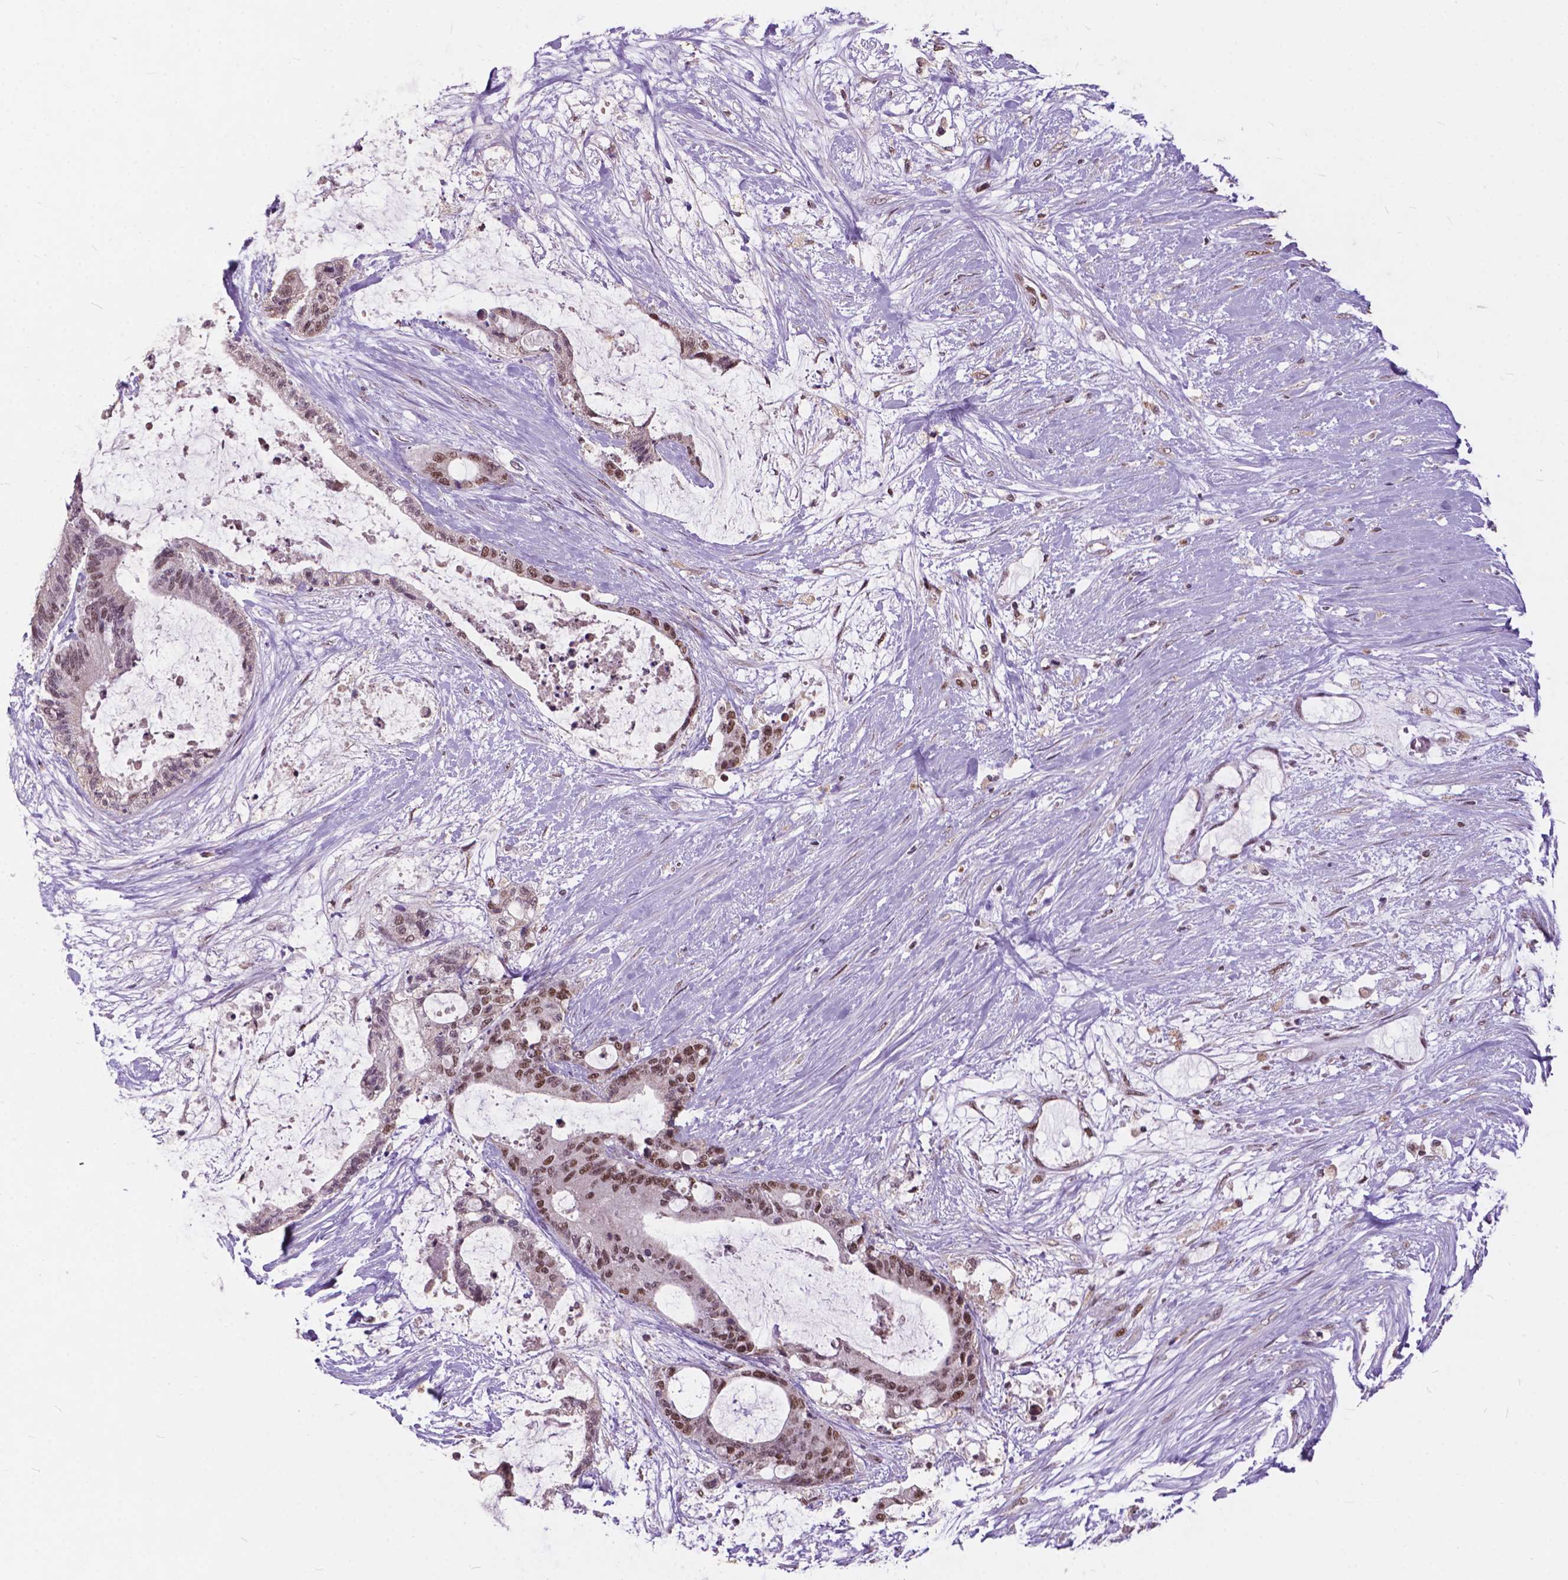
{"staining": {"intensity": "moderate", "quantity": ">75%", "location": "nuclear"}, "tissue": "liver cancer", "cell_type": "Tumor cells", "image_type": "cancer", "snomed": [{"axis": "morphology", "description": "Normal tissue, NOS"}, {"axis": "morphology", "description": "Cholangiocarcinoma"}, {"axis": "topography", "description": "Liver"}, {"axis": "topography", "description": "Peripheral nerve tissue"}], "caption": "Immunohistochemistry (DAB (3,3'-diaminobenzidine)) staining of human liver cholangiocarcinoma shows moderate nuclear protein staining in about >75% of tumor cells. The staining was performed using DAB (3,3'-diaminobenzidine), with brown indicating positive protein expression. Nuclei are stained blue with hematoxylin.", "gene": "MSH2", "patient": {"sex": "female", "age": 73}}